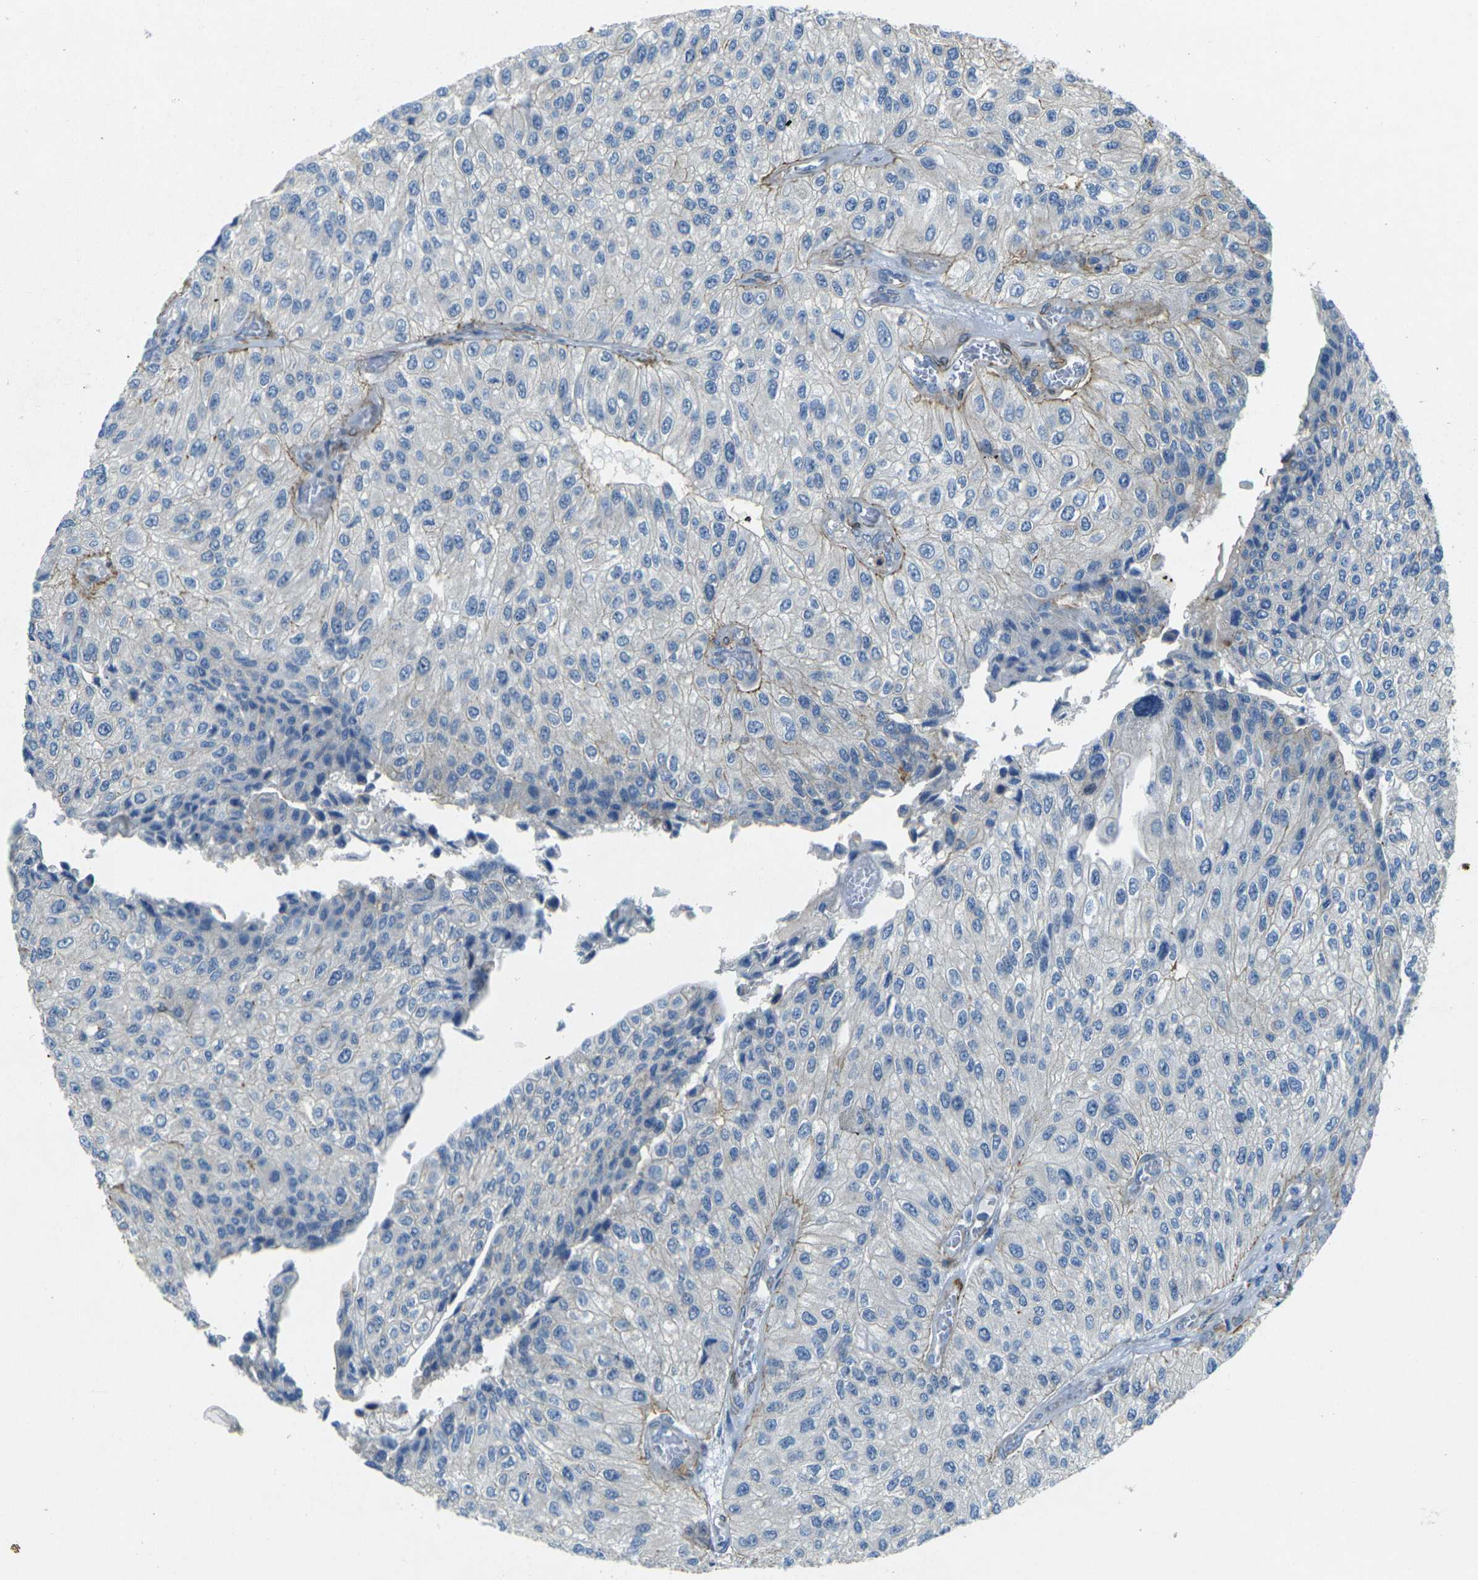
{"staining": {"intensity": "negative", "quantity": "none", "location": "none"}, "tissue": "urothelial cancer", "cell_type": "Tumor cells", "image_type": "cancer", "snomed": [{"axis": "morphology", "description": "Urothelial carcinoma, High grade"}, {"axis": "topography", "description": "Kidney"}, {"axis": "topography", "description": "Urinary bladder"}], "caption": "High-grade urothelial carcinoma stained for a protein using immunohistochemistry (IHC) demonstrates no positivity tumor cells.", "gene": "EPHA7", "patient": {"sex": "male", "age": 77}}